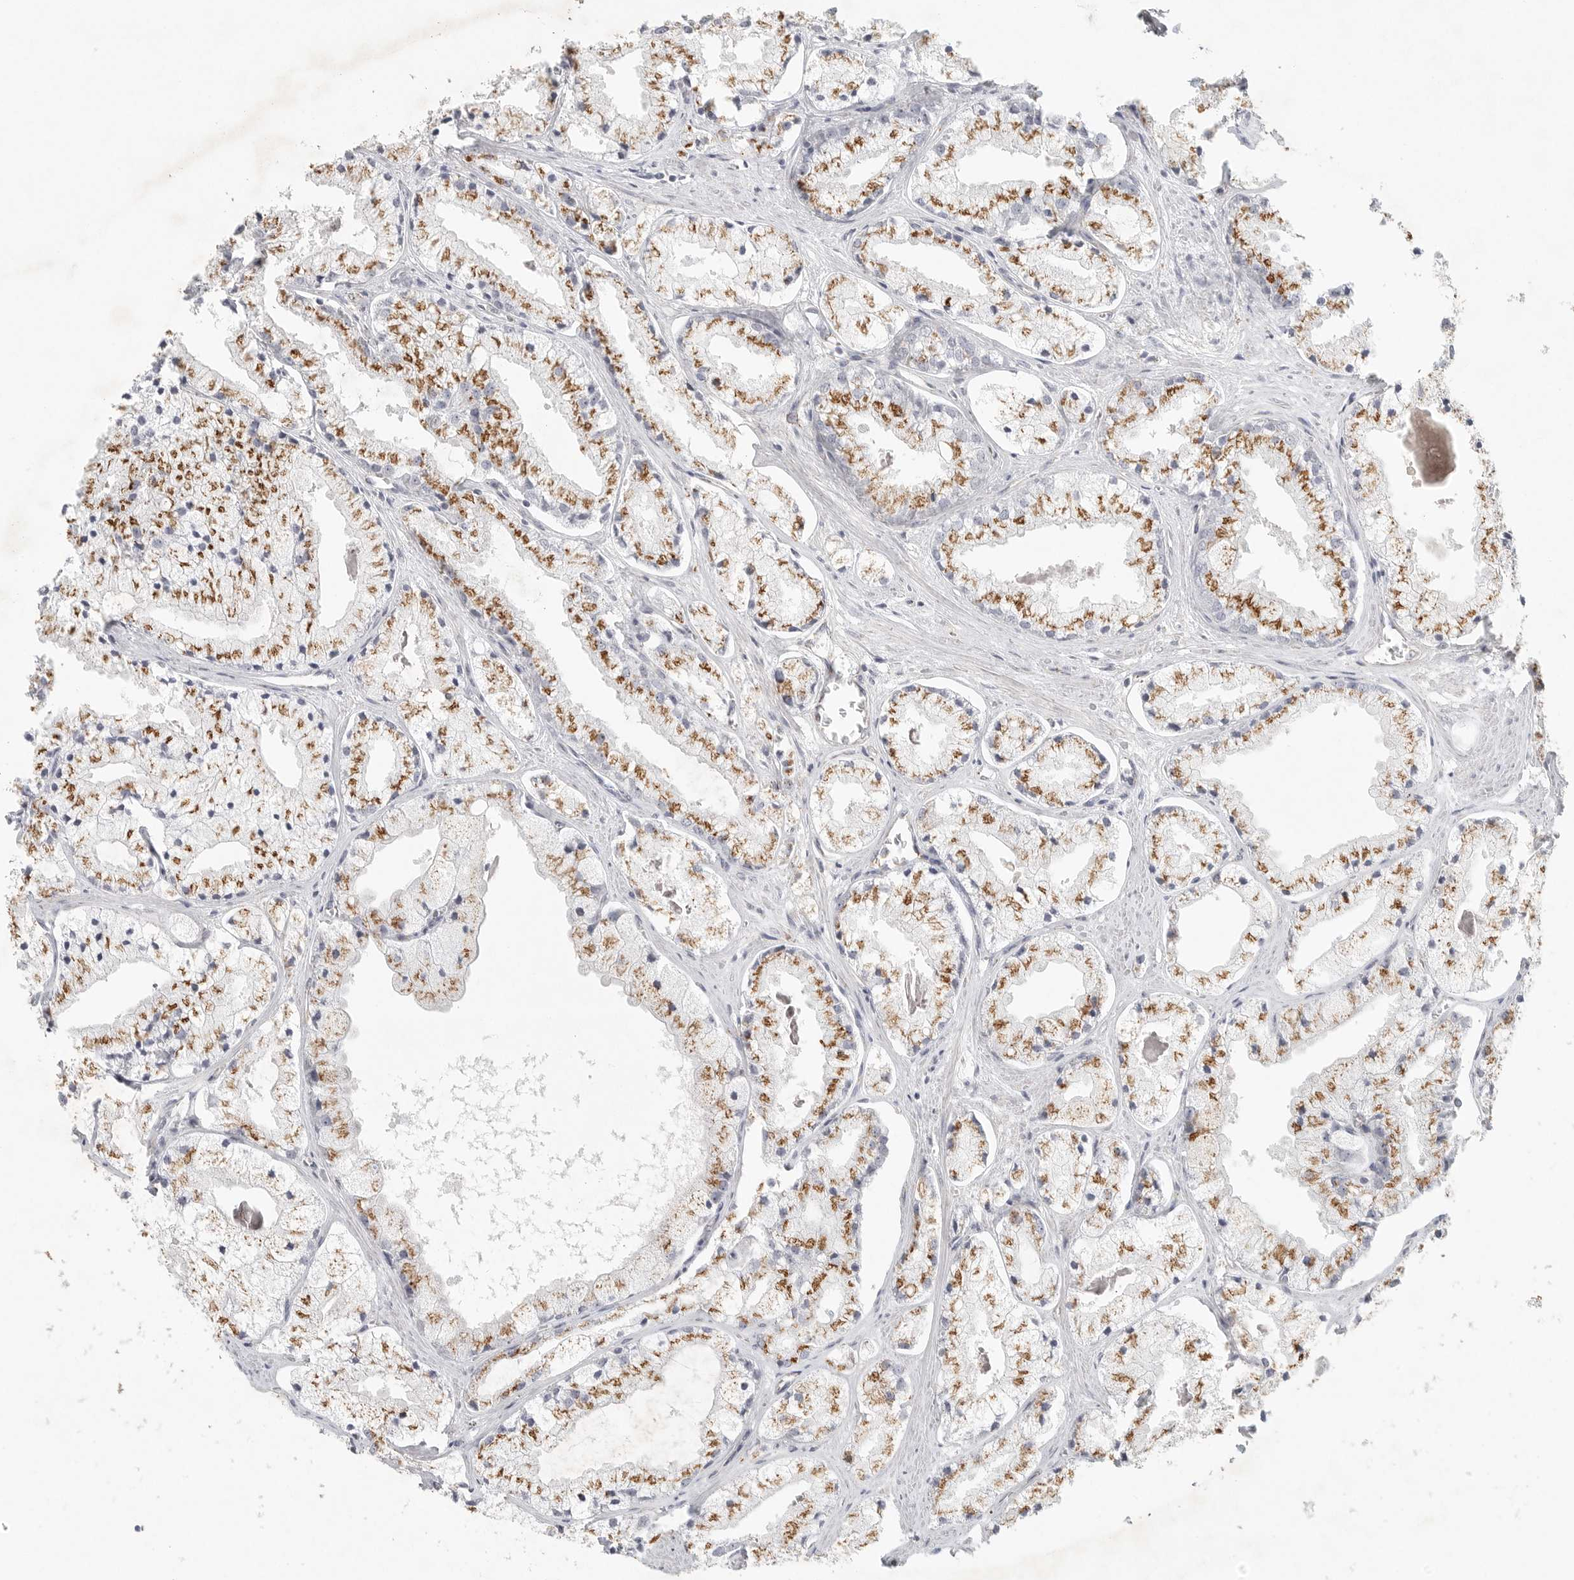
{"staining": {"intensity": "moderate", "quantity": ">75%", "location": "cytoplasmic/membranous"}, "tissue": "prostate cancer", "cell_type": "Tumor cells", "image_type": "cancer", "snomed": [{"axis": "morphology", "description": "Adenocarcinoma, High grade"}, {"axis": "topography", "description": "Prostate"}], "caption": "Protein staining exhibits moderate cytoplasmic/membranous staining in approximately >75% of tumor cells in high-grade adenocarcinoma (prostate).", "gene": "SLC25A26", "patient": {"sex": "male", "age": 50}}